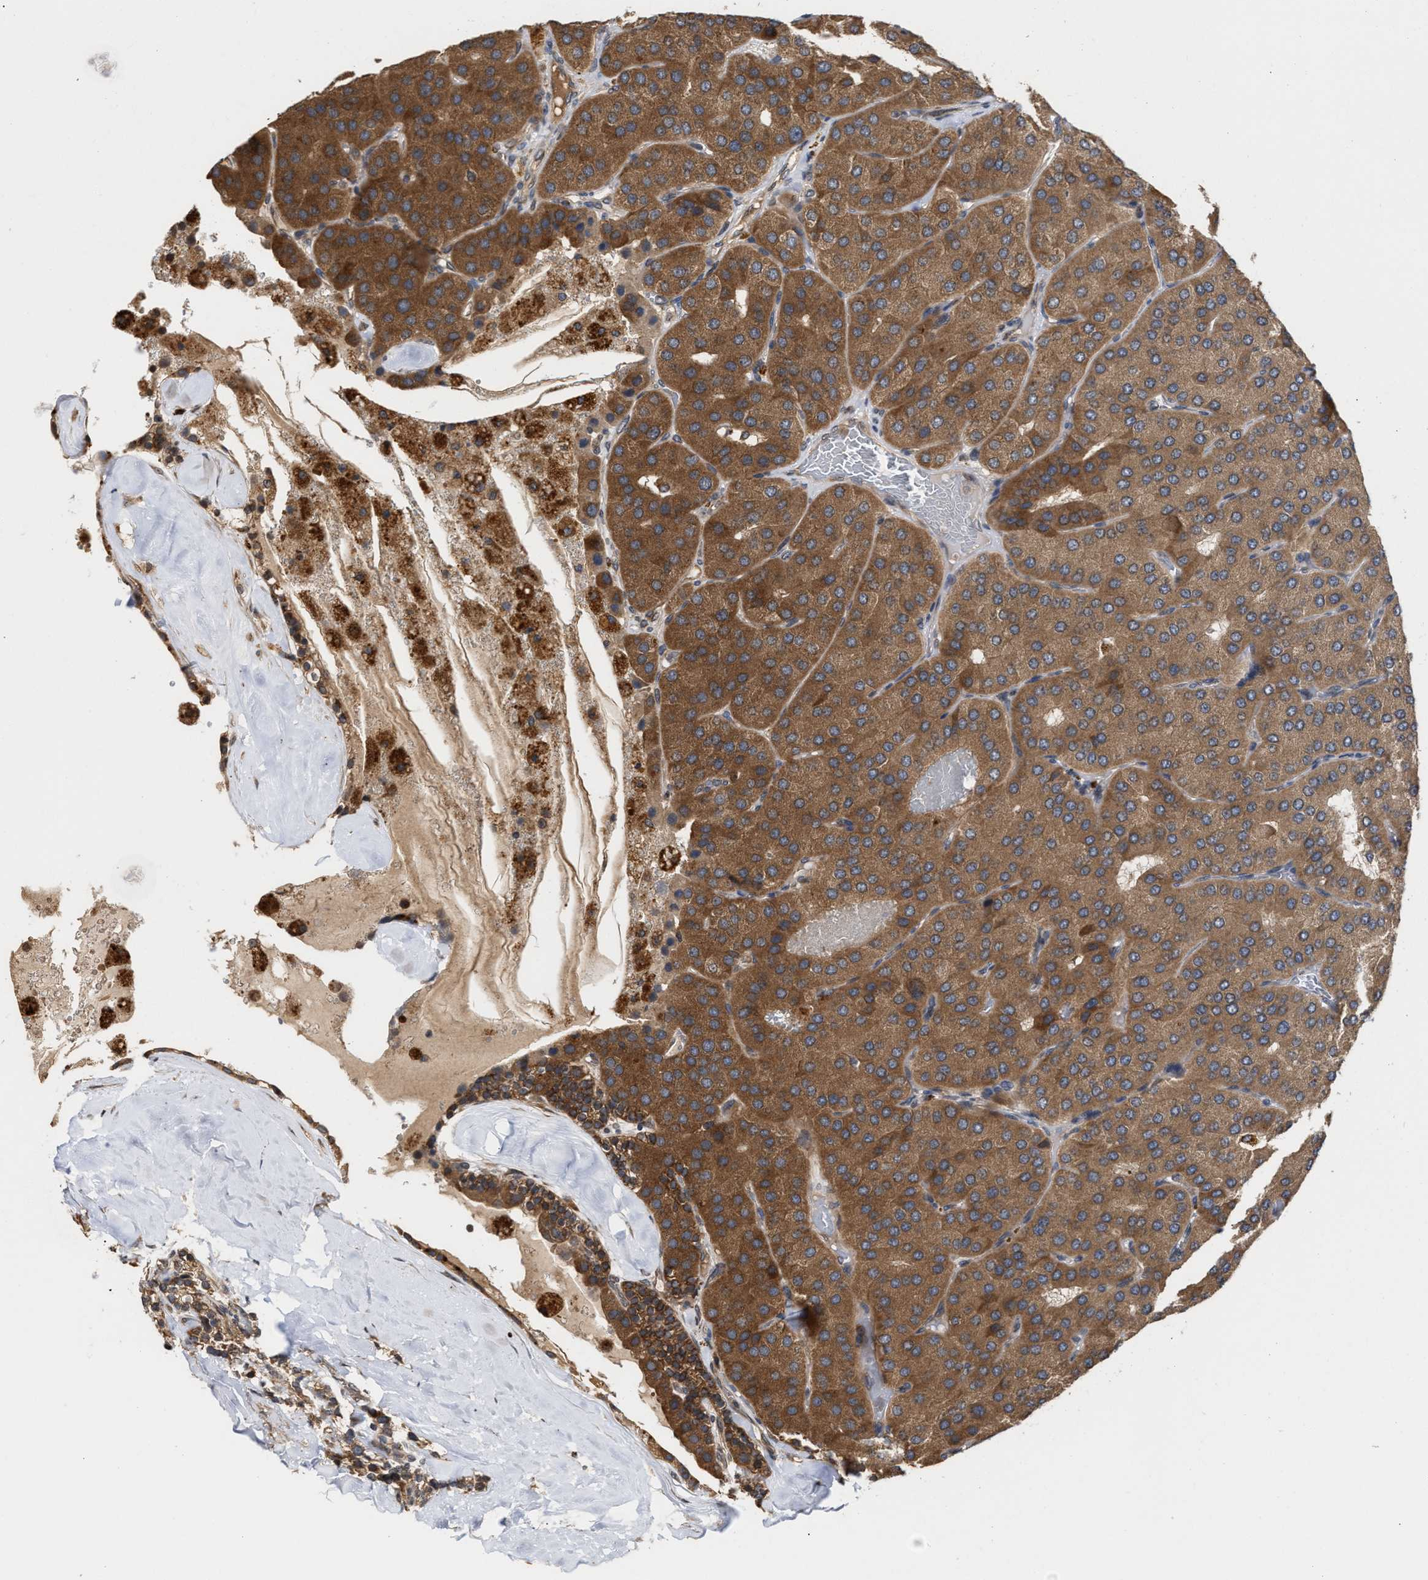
{"staining": {"intensity": "moderate", "quantity": ">75%", "location": "cytoplasmic/membranous"}, "tissue": "parathyroid gland", "cell_type": "Glandular cells", "image_type": "normal", "snomed": [{"axis": "morphology", "description": "Normal tissue, NOS"}, {"axis": "morphology", "description": "Adenoma, NOS"}, {"axis": "topography", "description": "Parathyroid gland"}], "caption": "Immunohistochemical staining of normal parathyroid gland shows moderate cytoplasmic/membranous protein expression in about >75% of glandular cells.", "gene": "SAR1A", "patient": {"sex": "female", "age": 86}}